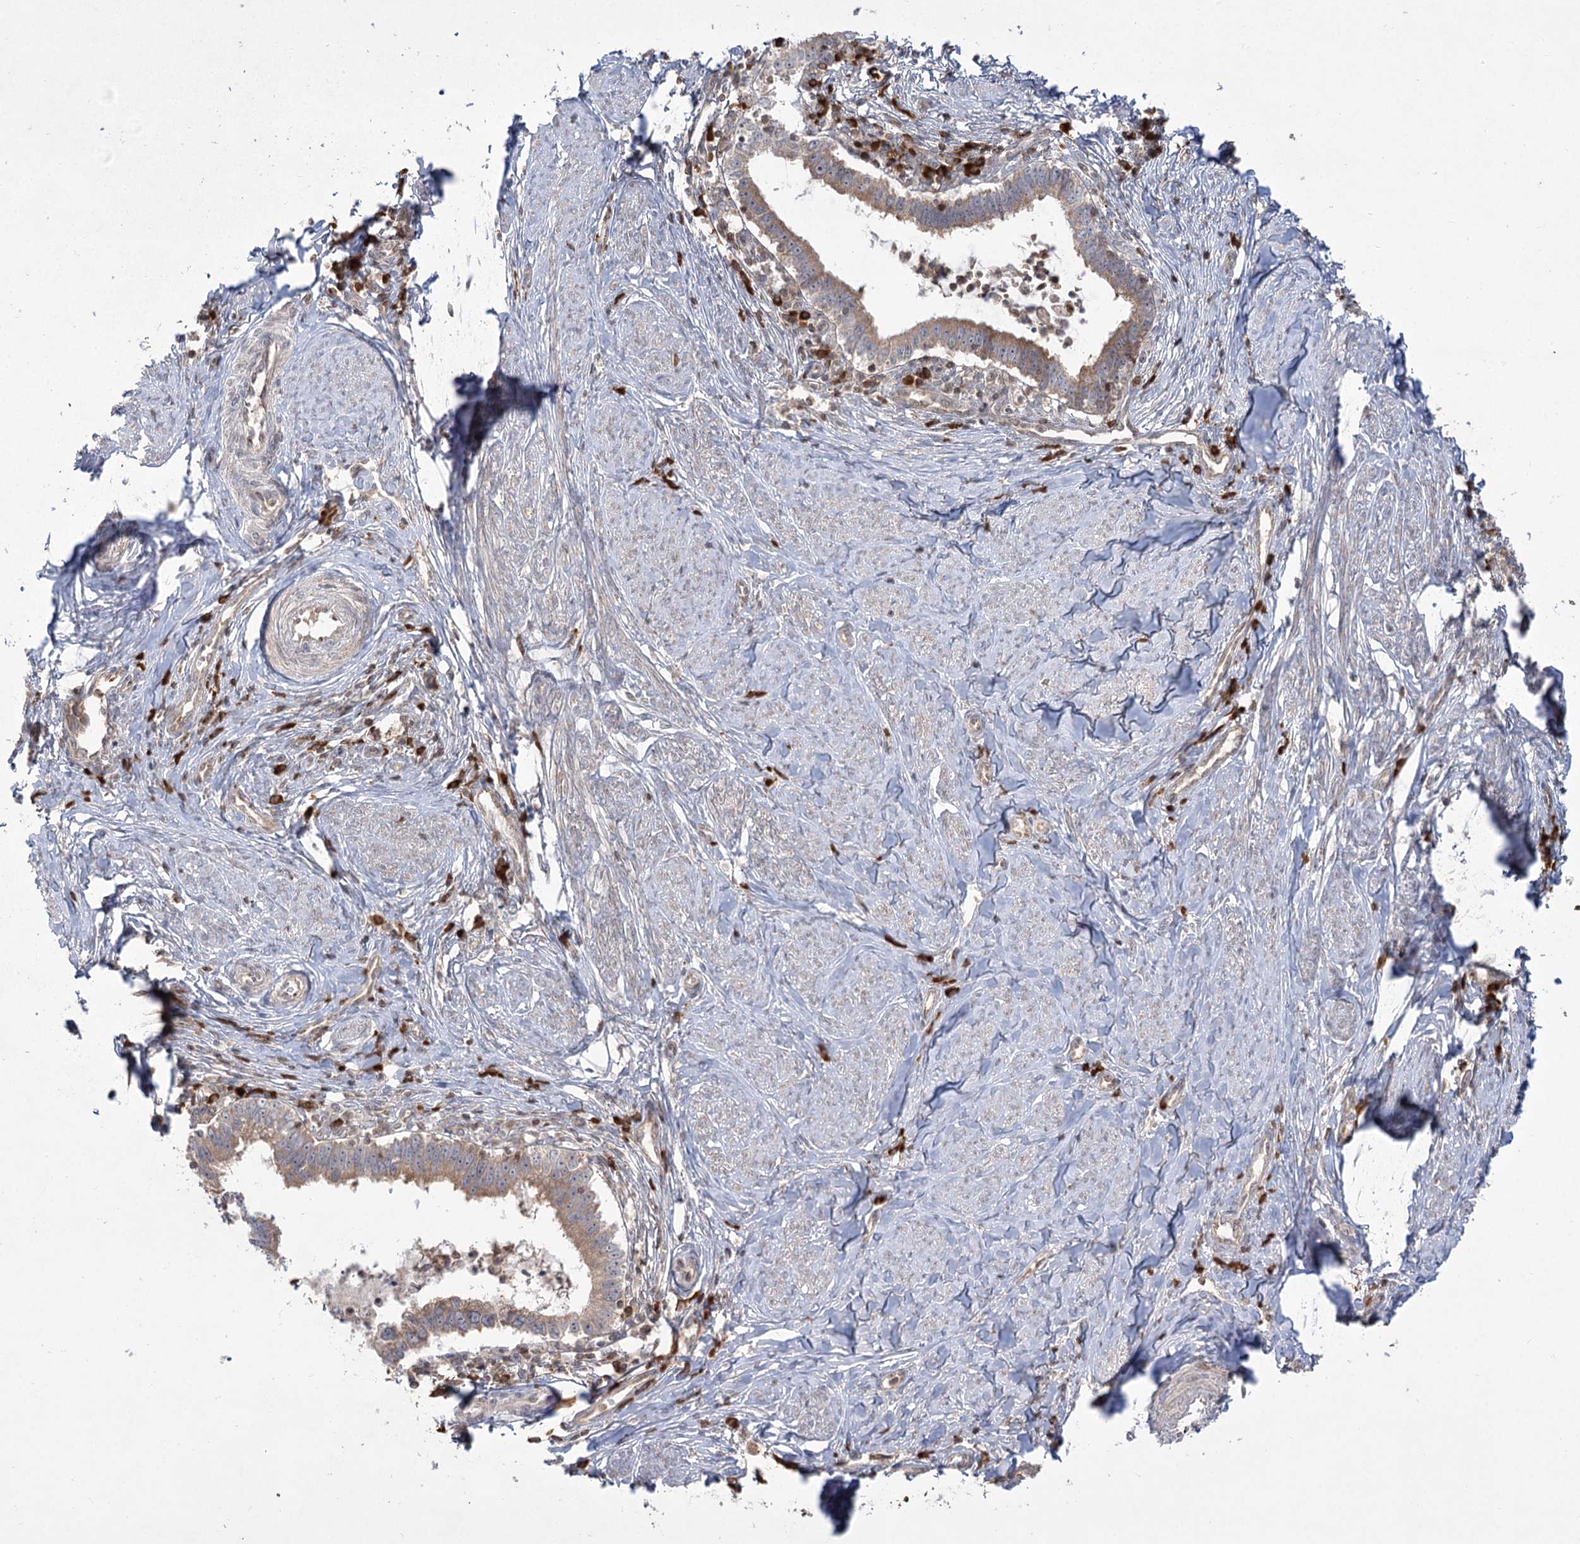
{"staining": {"intensity": "moderate", "quantity": ">75%", "location": "cytoplasmic/membranous"}, "tissue": "cervical cancer", "cell_type": "Tumor cells", "image_type": "cancer", "snomed": [{"axis": "morphology", "description": "Adenocarcinoma, NOS"}, {"axis": "topography", "description": "Cervix"}], "caption": "This photomicrograph reveals immunohistochemistry staining of cervical cancer, with medium moderate cytoplasmic/membranous positivity in about >75% of tumor cells.", "gene": "SYTL1", "patient": {"sex": "female", "age": 36}}